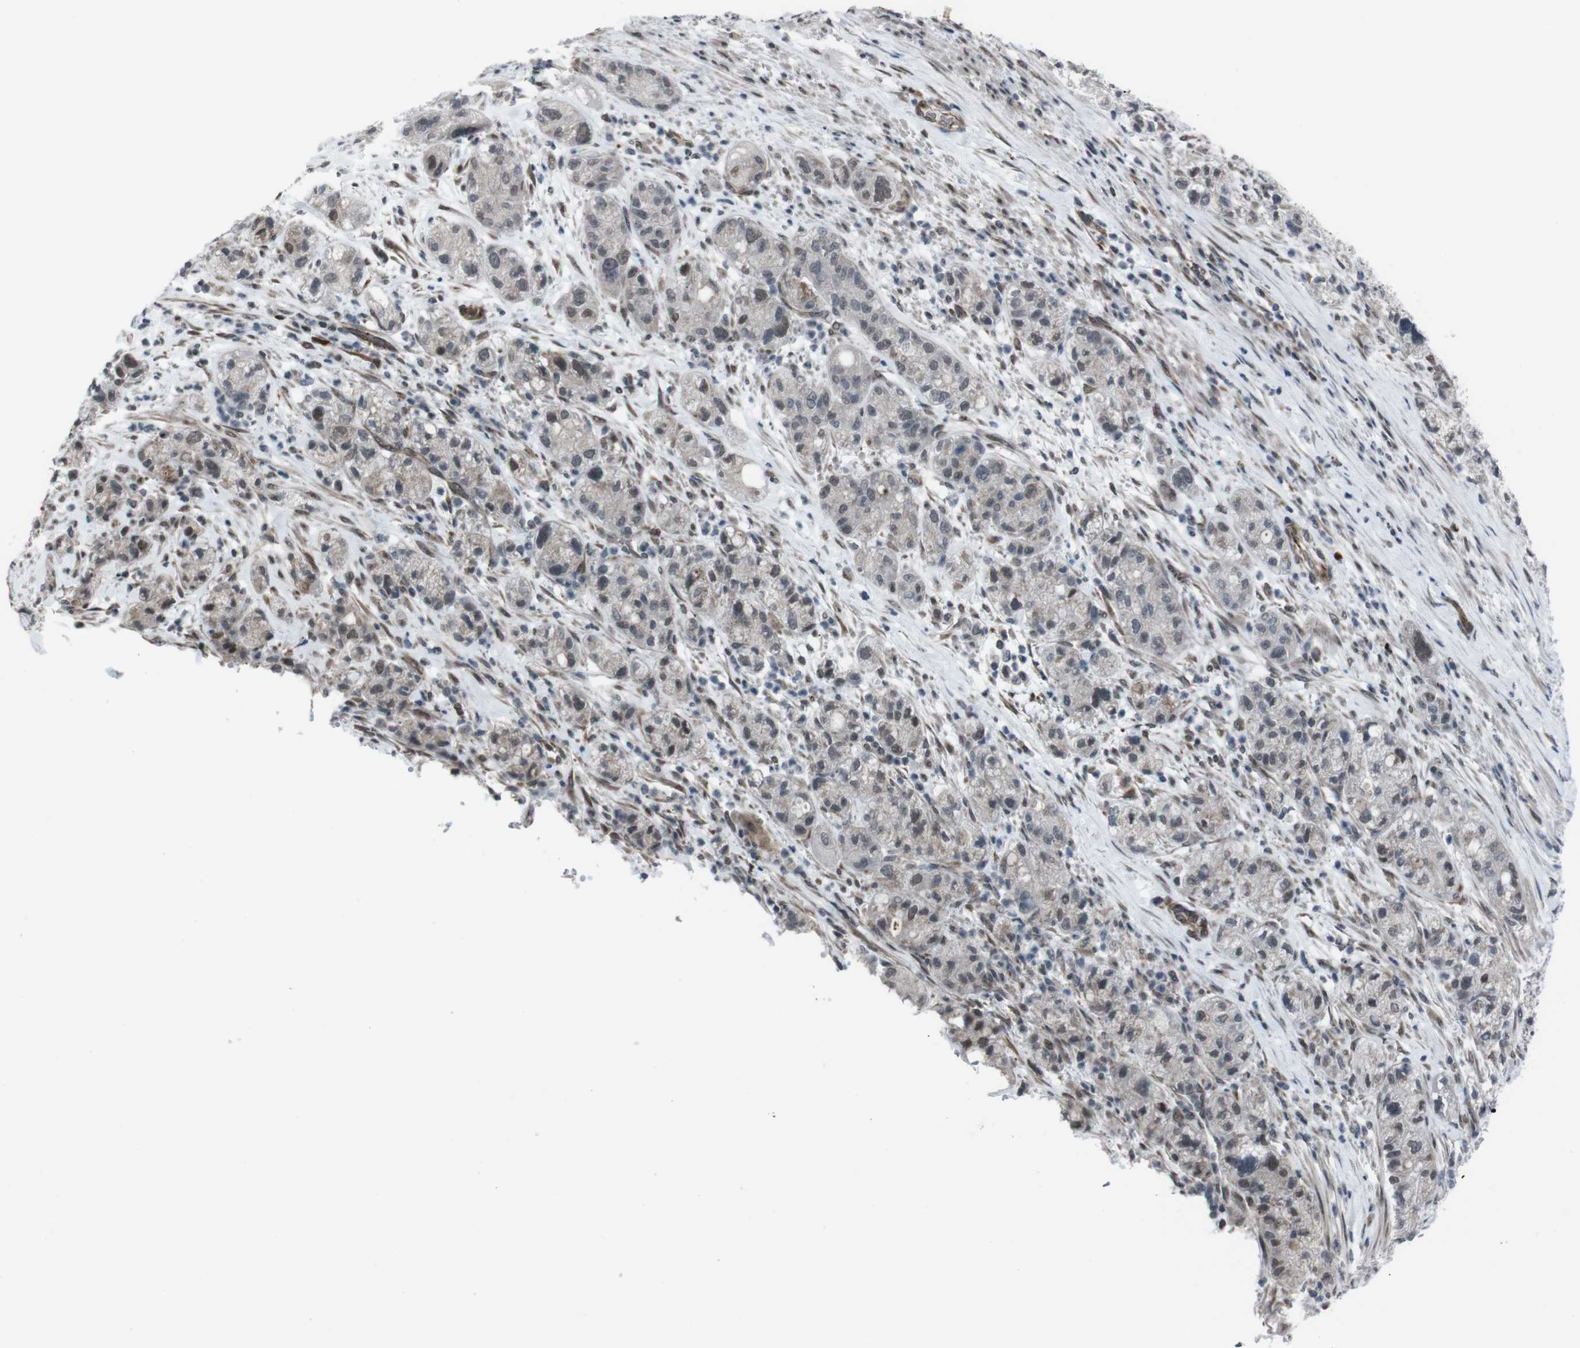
{"staining": {"intensity": "weak", "quantity": ">75%", "location": "nuclear"}, "tissue": "pancreatic cancer", "cell_type": "Tumor cells", "image_type": "cancer", "snomed": [{"axis": "morphology", "description": "Adenocarcinoma, NOS"}, {"axis": "topography", "description": "Pancreas"}], "caption": "This photomicrograph reveals pancreatic adenocarcinoma stained with immunohistochemistry (IHC) to label a protein in brown. The nuclear of tumor cells show weak positivity for the protein. Nuclei are counter-stained blue.", "gene": "SS18L1", "patient": {"sex": "female", "age": 78}}